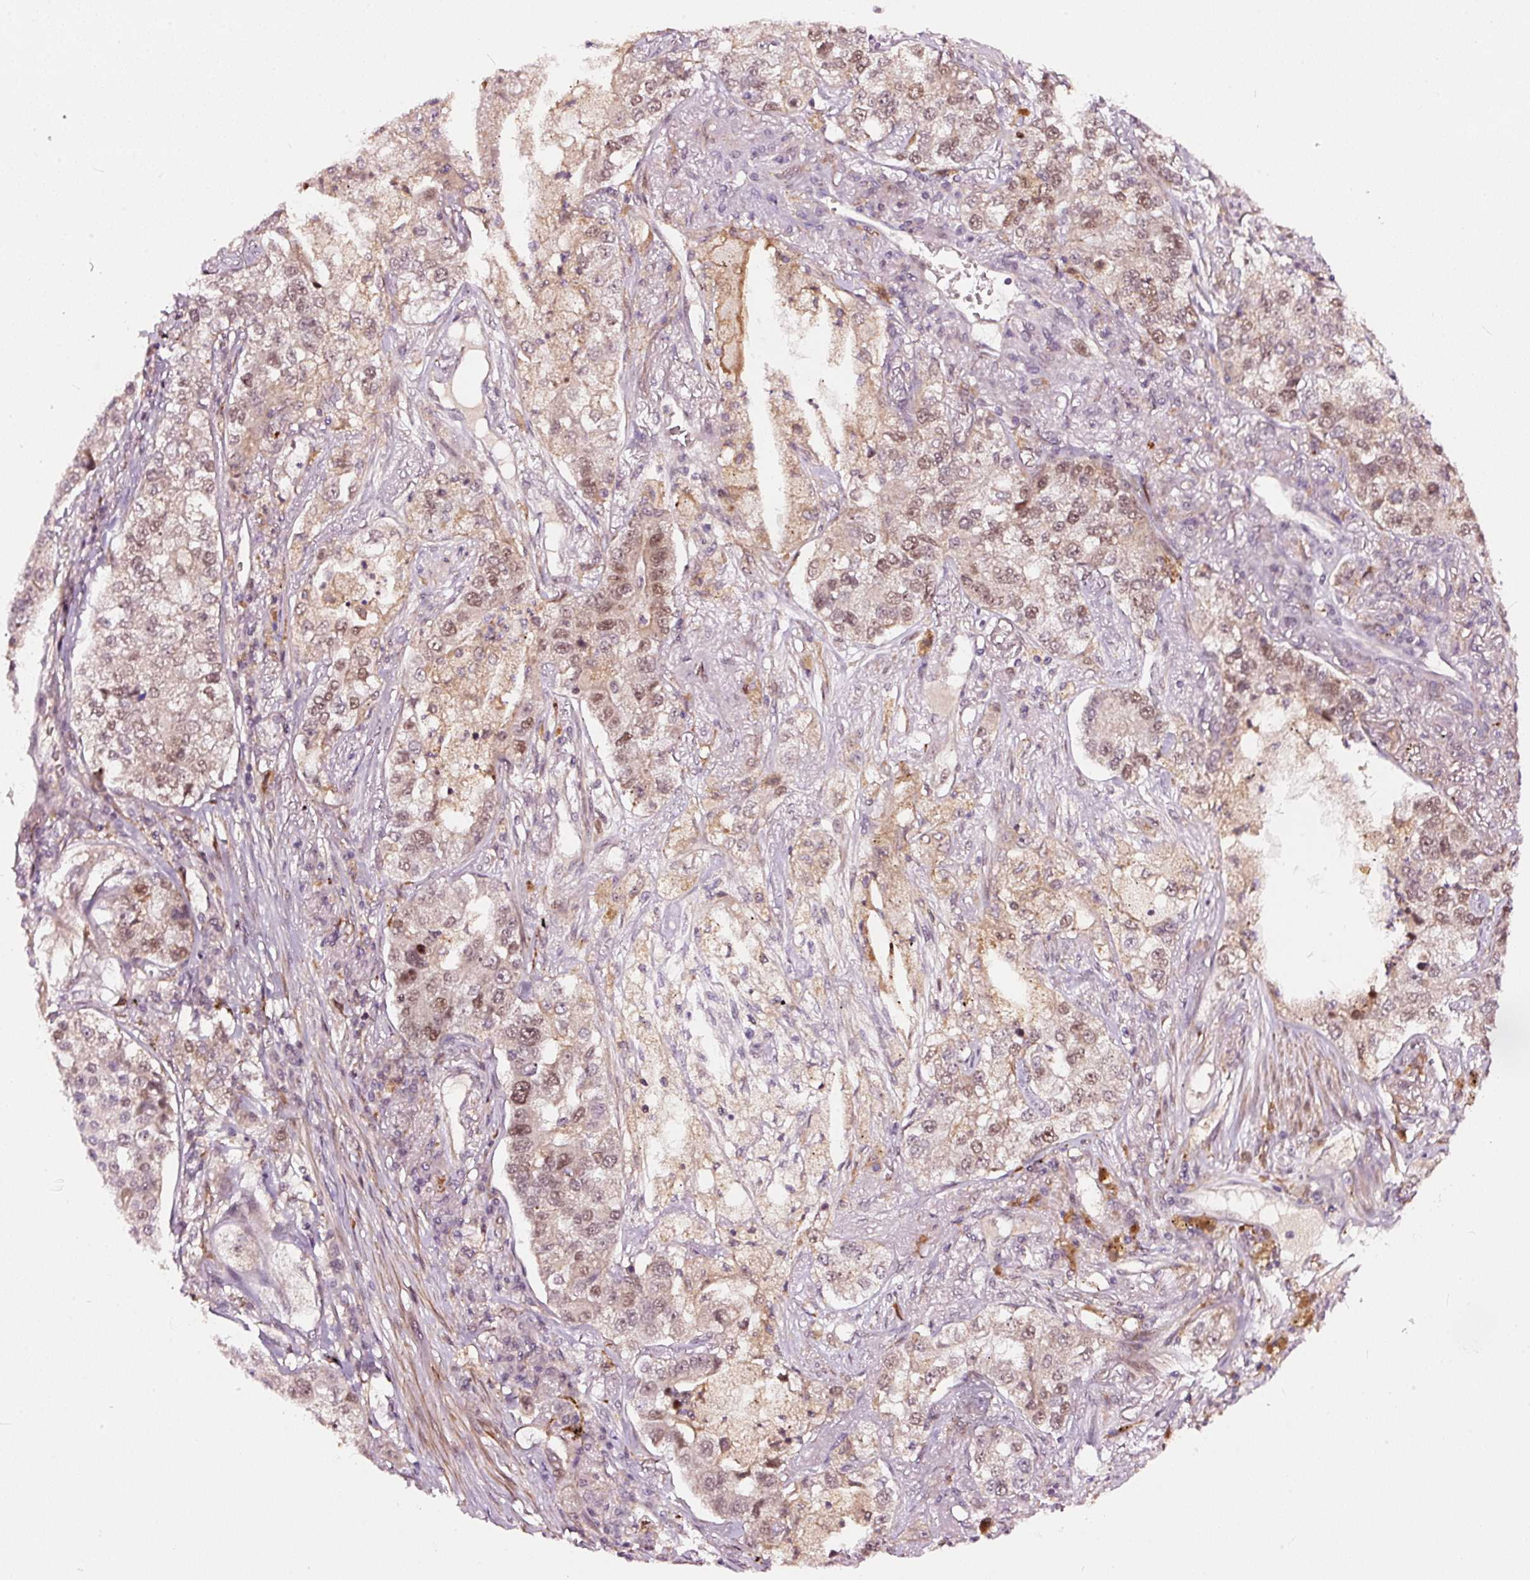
{"staining": {"intensity": "weak", "quantity": "25%-75%", "location": "nuclear"}, "tissue": "lung cancer", "cell_type": "Tumor cells", "image_type": "cancer", "snomed": [{"axis": "morphology", "description": "Adenocarcinoma, NOS"}, {"axis": "topography", "description": "Lung"}], "caption": "High-power microscopy captured an IHC micrograph of lung cancer (adenocarcinoma), revealing weak nuclear positivity in approximately 25%-75% of tumor cells.", "gene": "RFC4", "patient": {"sex": "male", "age": 49}}